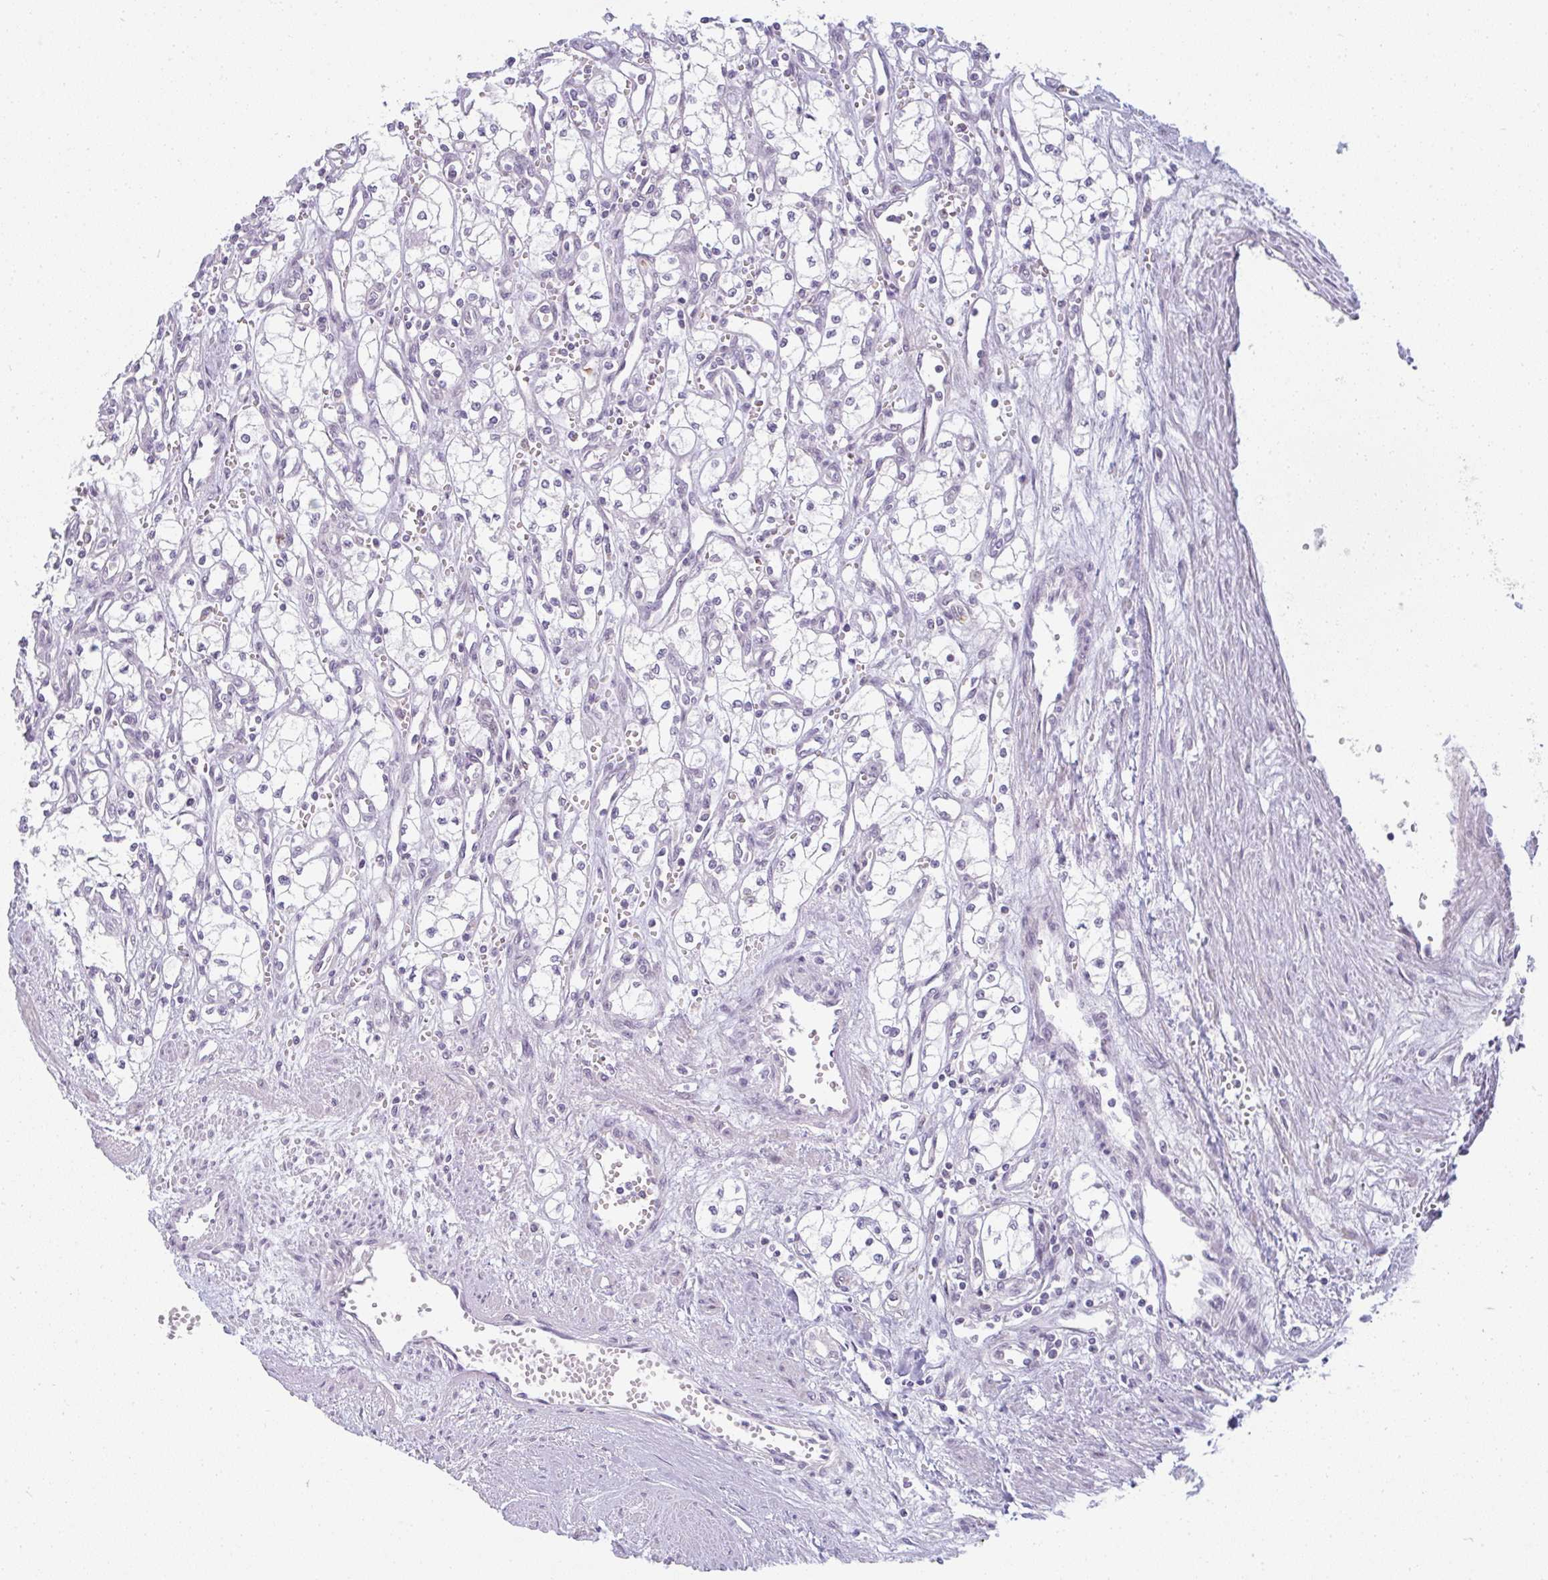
{"staining": {"intensity": "negative", "quantity": "none", "location": "none"}, "tissue": "renal cancer", "cell_type": "Tumor cells", "image_type": "cancer", "snomed": [{"axis": "morphology", "description": "Adenocarcinoma, NOS"}, {"axis": "topography", "description": "Kidney"}], "caption": "IHC of renal adenocarcinoma reveals no staining in tumor cells.", "gene": "PPFIA4", "patient": {"sex": "male", "age": 59}}